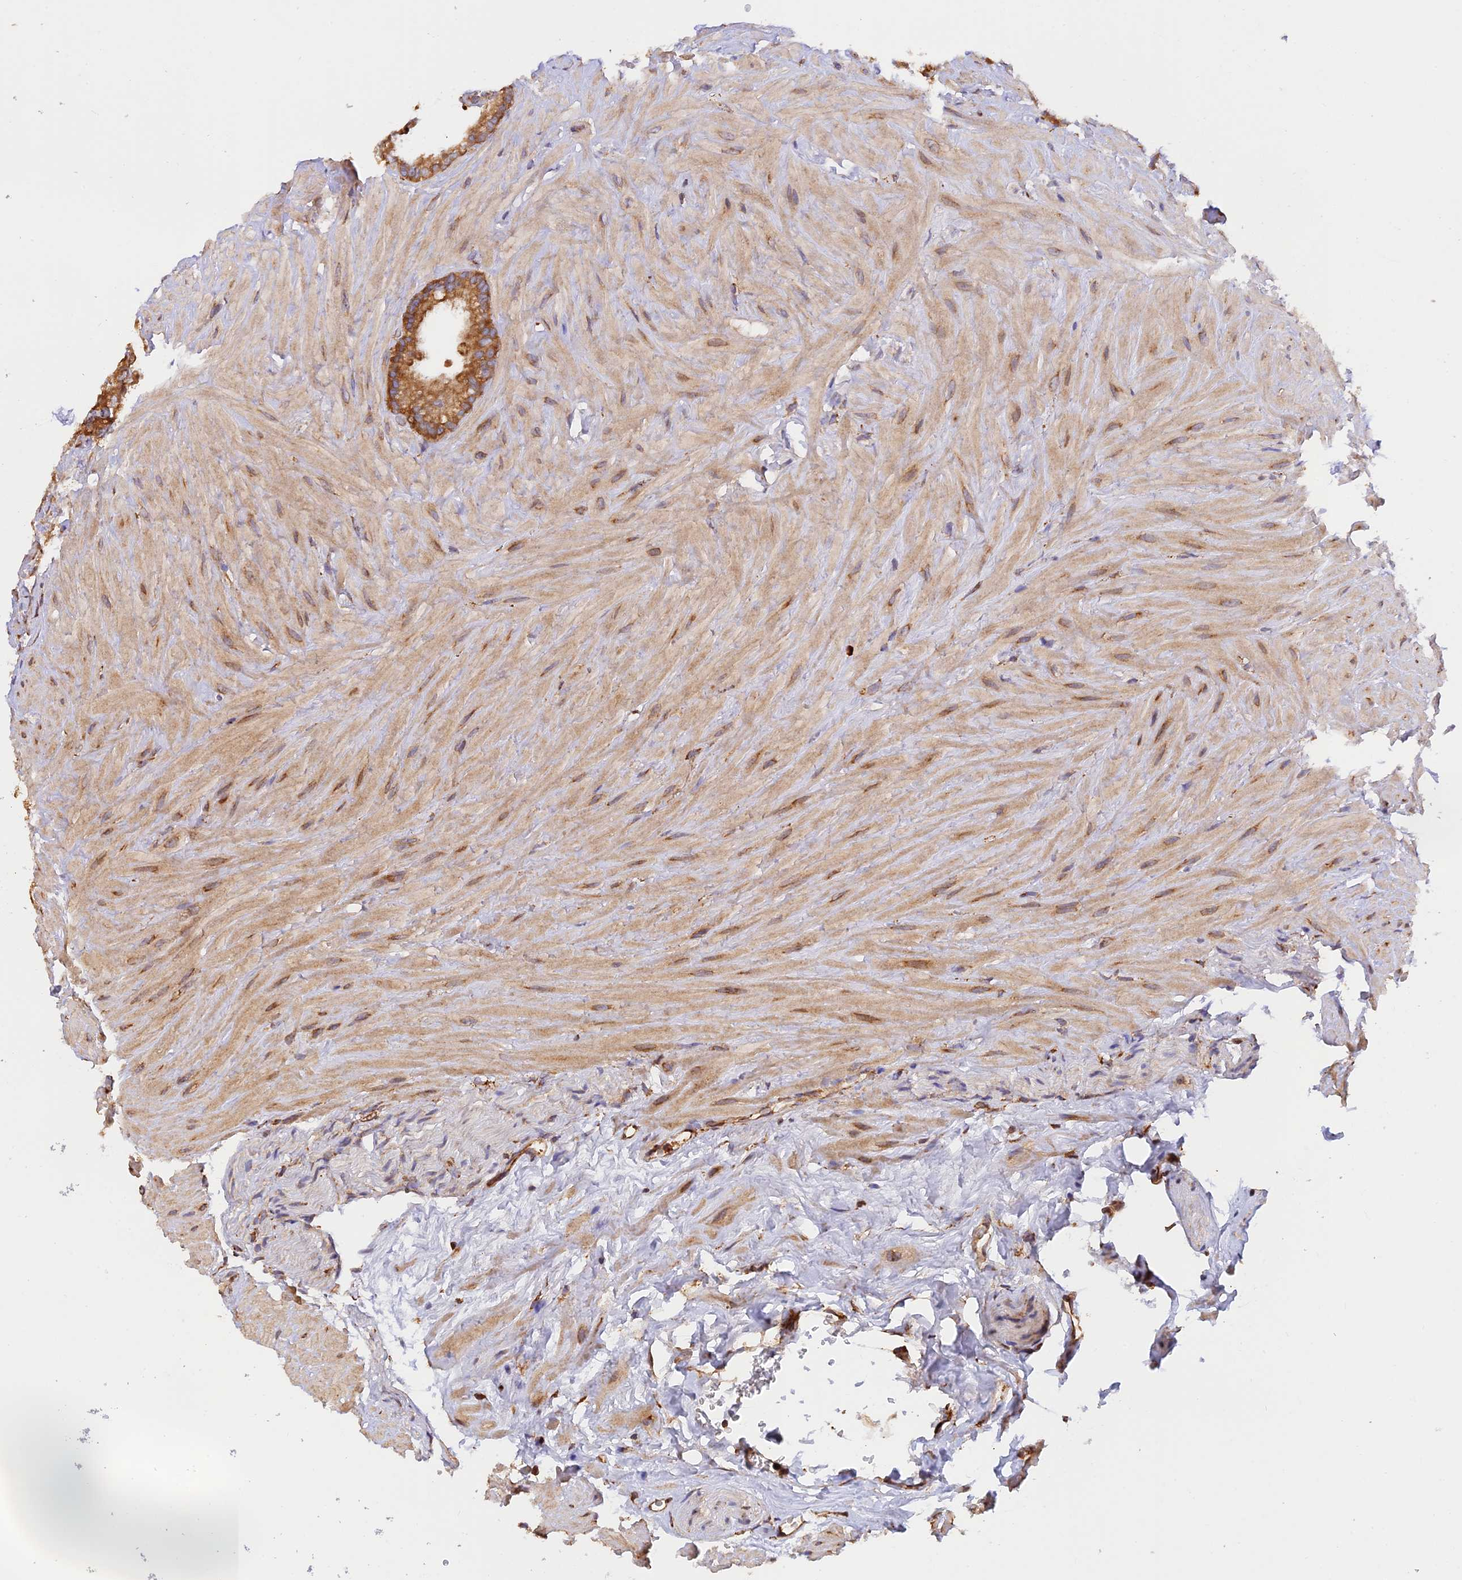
{"staining": {"intensity": "strong", "quantity": ">75%", "location": "cytoplasmic/membranous"}, "tissue": "seminal vesicle", "cell_type": "Glandular cells", "image_type": "normal", "snomed": [{"axis": "morphology", "description": "Normal tissue, NOS"}, {"axis": "topography", "description": "Prostate"}, {"axis": "topography", "description": "Seminal veicle"}], "caption": "Protein staining of normal seminal vesicle displays strong cytoplasmic/membranous expression in about >75% of glandular cells.", "gene": "RPL5", "patient": {"sex": "male", "age": 68}}